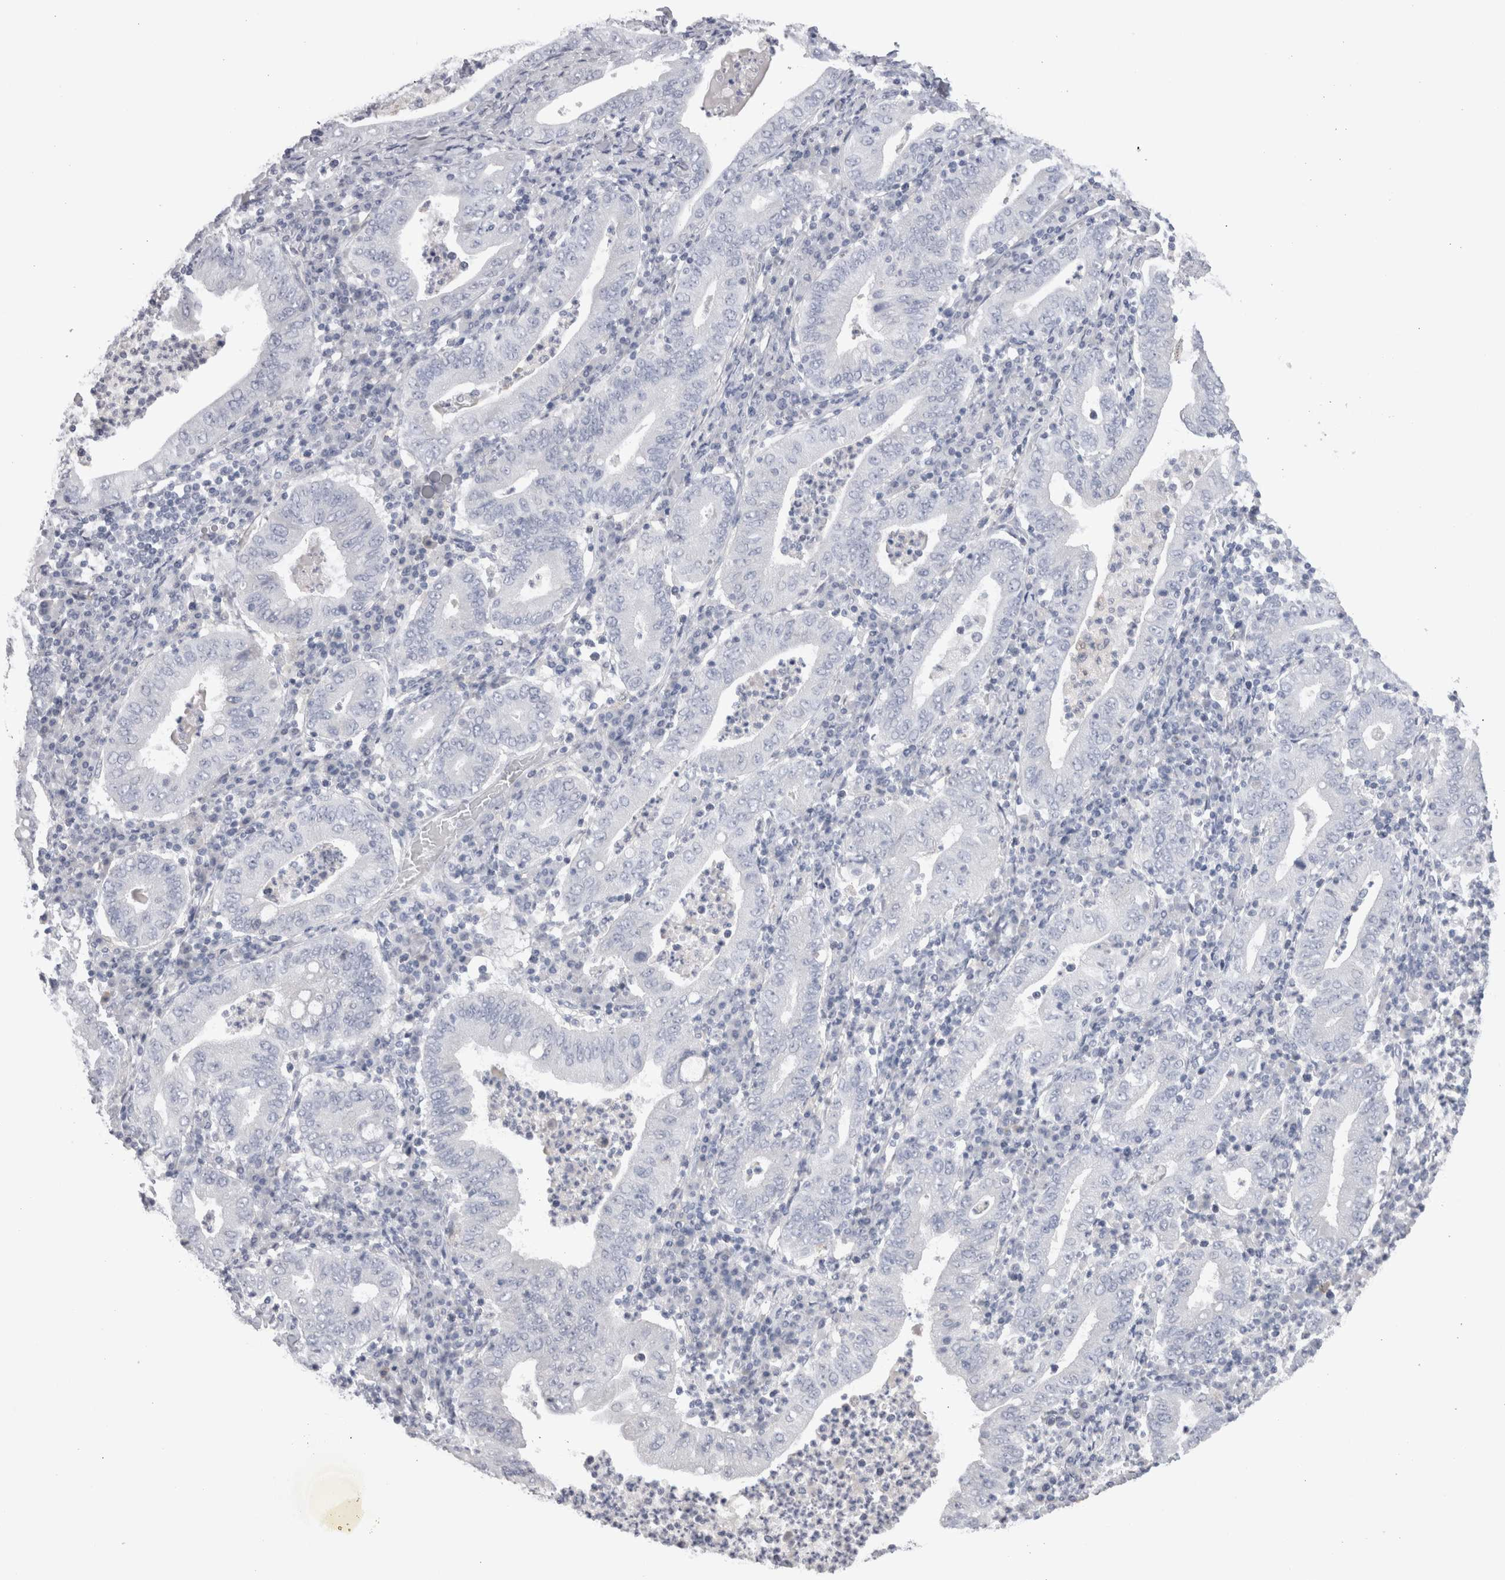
{"staining": {"intensity": "negative", "quantity": "none", "location": "none"}, "tissue": "stomach cancer", "cell_type": "Tumor cells", "image_type": "cancer", "snomed": [{"axis": "morphology", "description": "Normal tissue, NOS"}, {"axis": "morphology", "description": "Adenocarcinoma, NOS"}, {"axis": "topography", "description": "Esophagus"}, {"axis": "topography", "description": "Stomach, upper"}, {"axis": "topography", "description": "Peripheral nerve tissue"}], "caption": "Immunohistochemical staining of human stomach cancer reveals no significant positivity in tumor cells.", "gene": "SUCNR1", "patient": {"sex": "male", "age": 62}}